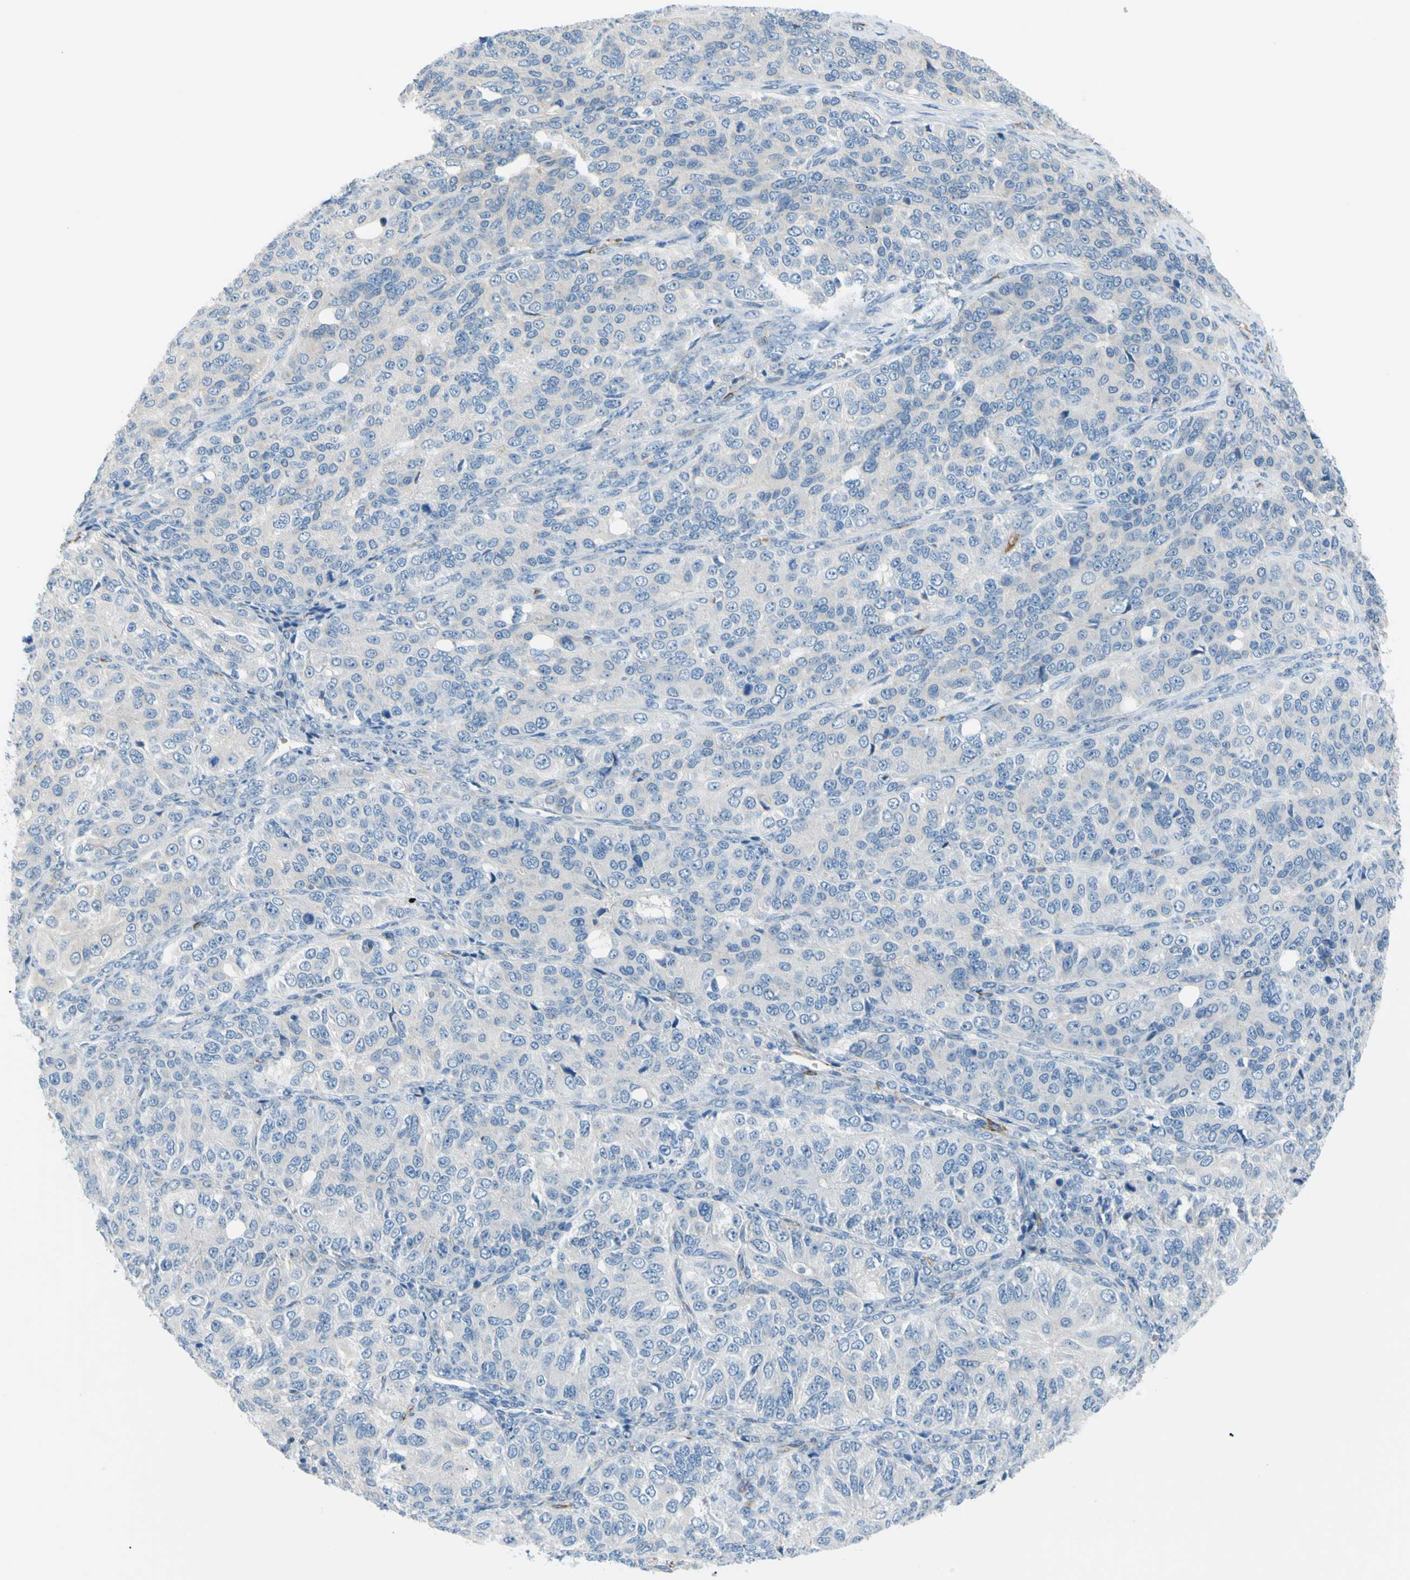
{"staining": {"intensity": "negative", "quantity": "none", "location": "none"}, "tissue": "ovarian cancer", "cell_type": "Tumor cells", "image_type": "cancer", "snomed": [{"axis": "morphology", "description": "Carcinoma, endometroid"}, {"axis": "topography", "description": "Ovary"}], "caption": "This is an IHC image of endometroid carcinoma (ovarian). There is no positivity in tumor cells.", "gene": "PRRG2", "patient": {"sex": "female", "age": 51}}